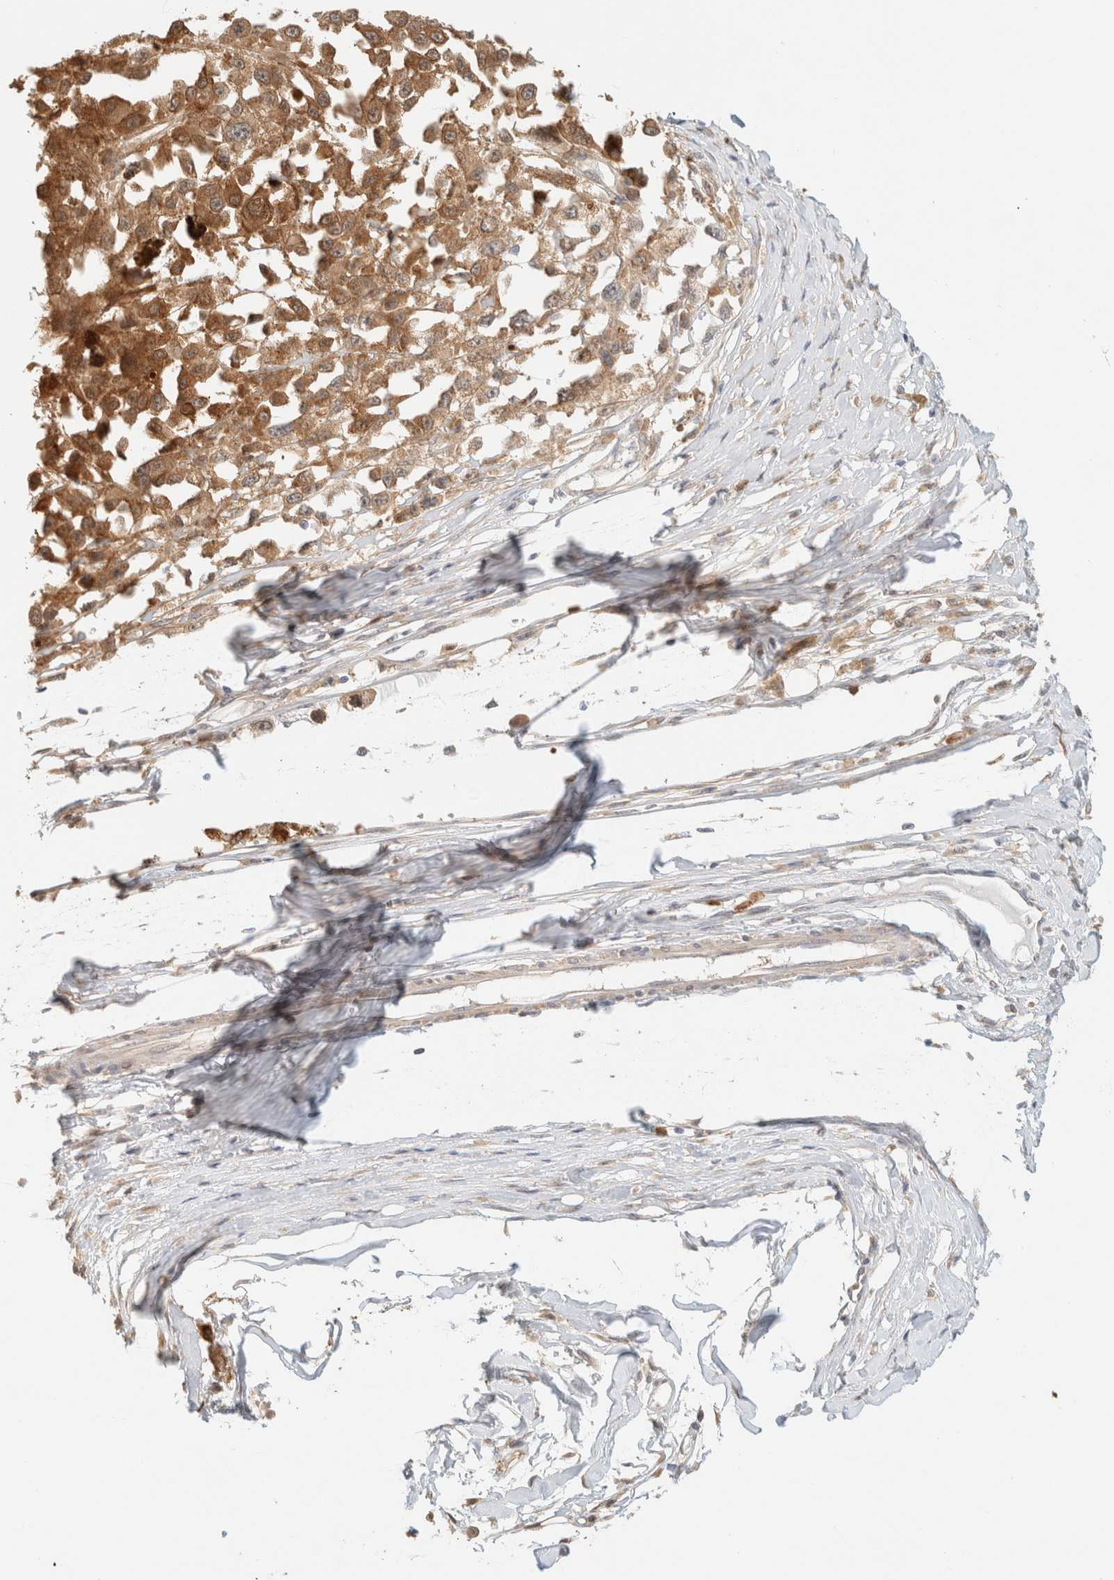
{"staining": {"intensity": "moderate", "quantity": ">75%", "location": "cytoplasmic/membranous"}, "tissue": "melanoma", "cell_type": "Tumor cells", "image_type": "cancer", "snomed": [{"axis": "morphology", "description": "Malignant melanoma, Metastatic site"}, {"axis": "topography", "description": "Lymph node"}], "caption": "Immunohistochemistry (DAB) staining of melanoma displays moderate cytoplasmic/membranous protein staining in approximately >75% of tumor cells.", "gene": "GPI", "patient": {"sex": "male", "age": 59}}